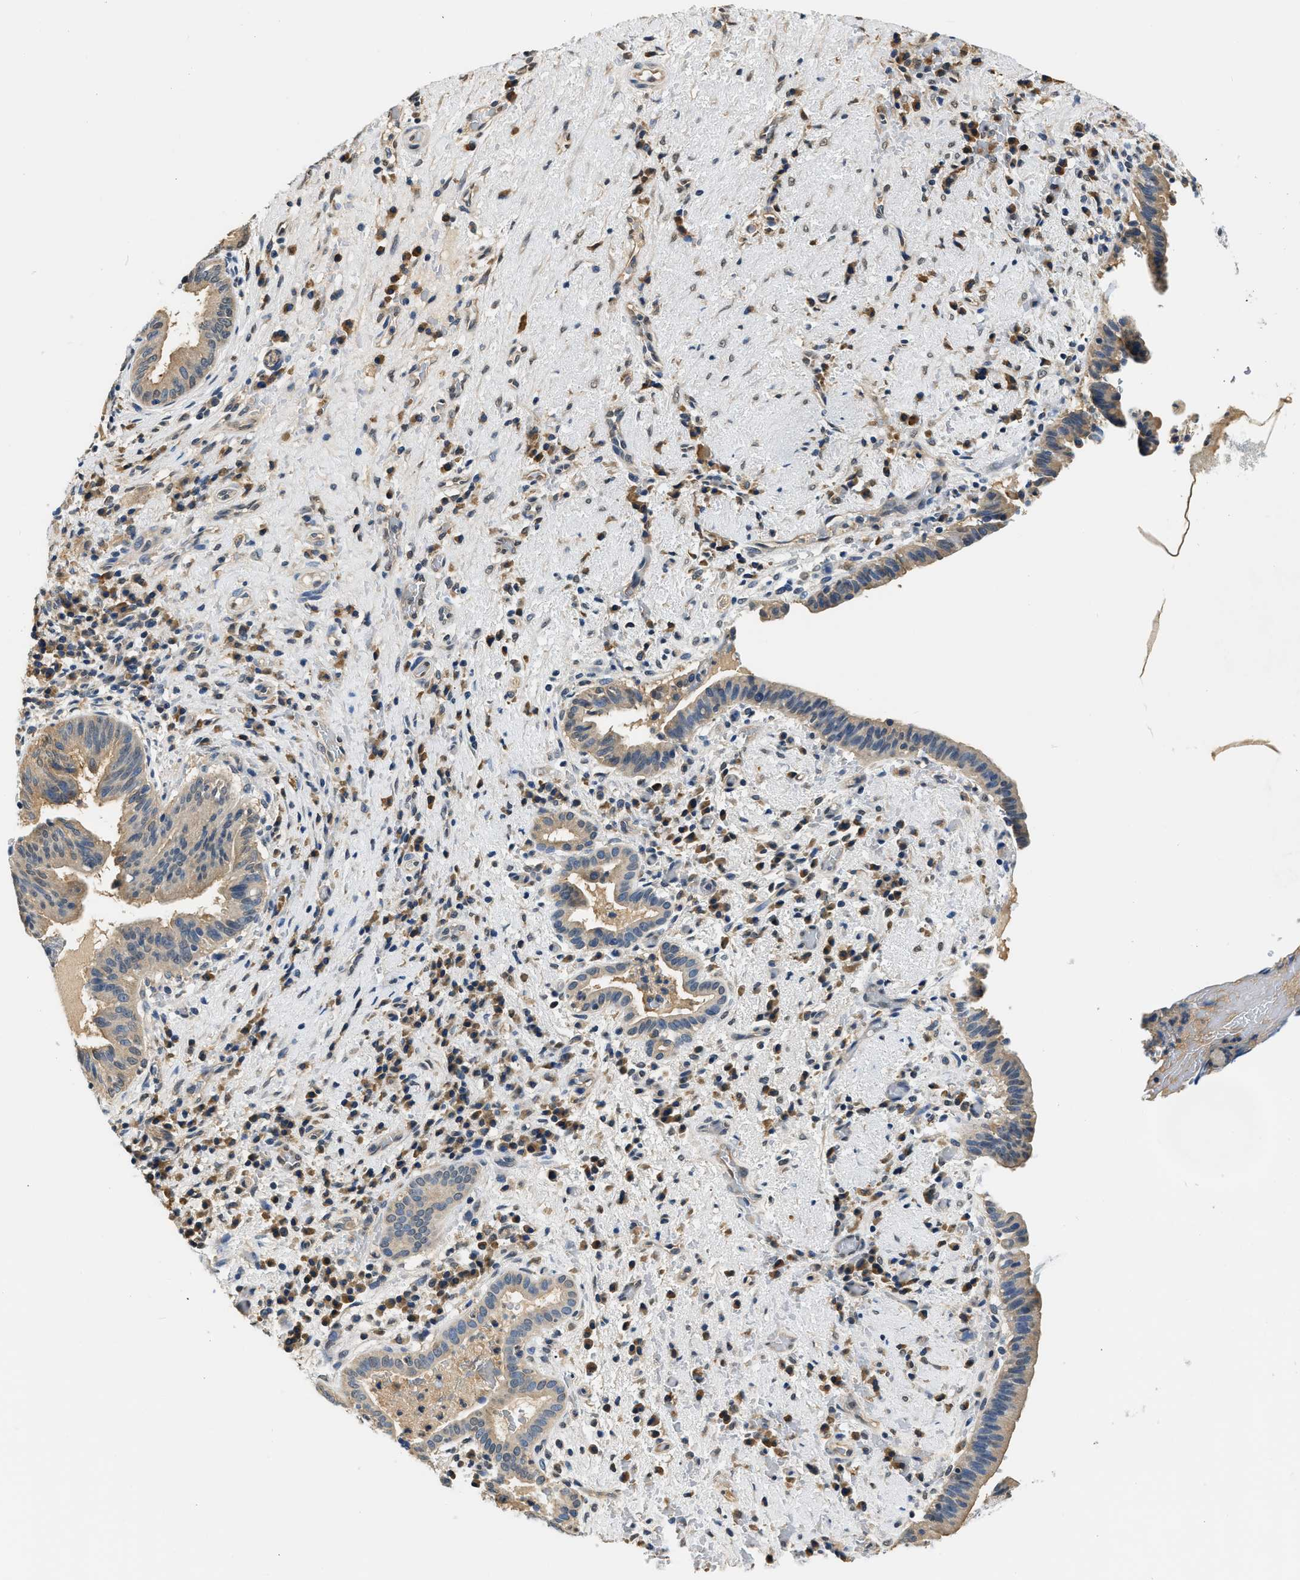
{"staining": {"intensity": "weak", "quantity": ">75%", "location": "cytoplasmic/membranous"}, "tissue": "liver cancer", "cell_type": "Tumor cells", "image_type": "cancer", "snomed": [{"axis": "morphology", "description": "Cholangiocarcinoma"}, {"axis": "topography", "description": "Liver"}], "caption": "A high-resolution image shows IHC staining of liver cholangiocarcinoma, which reveals weak cytoplasmic/membranous staining in about >75% of tumor cells.", "gene": "BCL7C", "patient": {"sex": "female", "age": 38}}